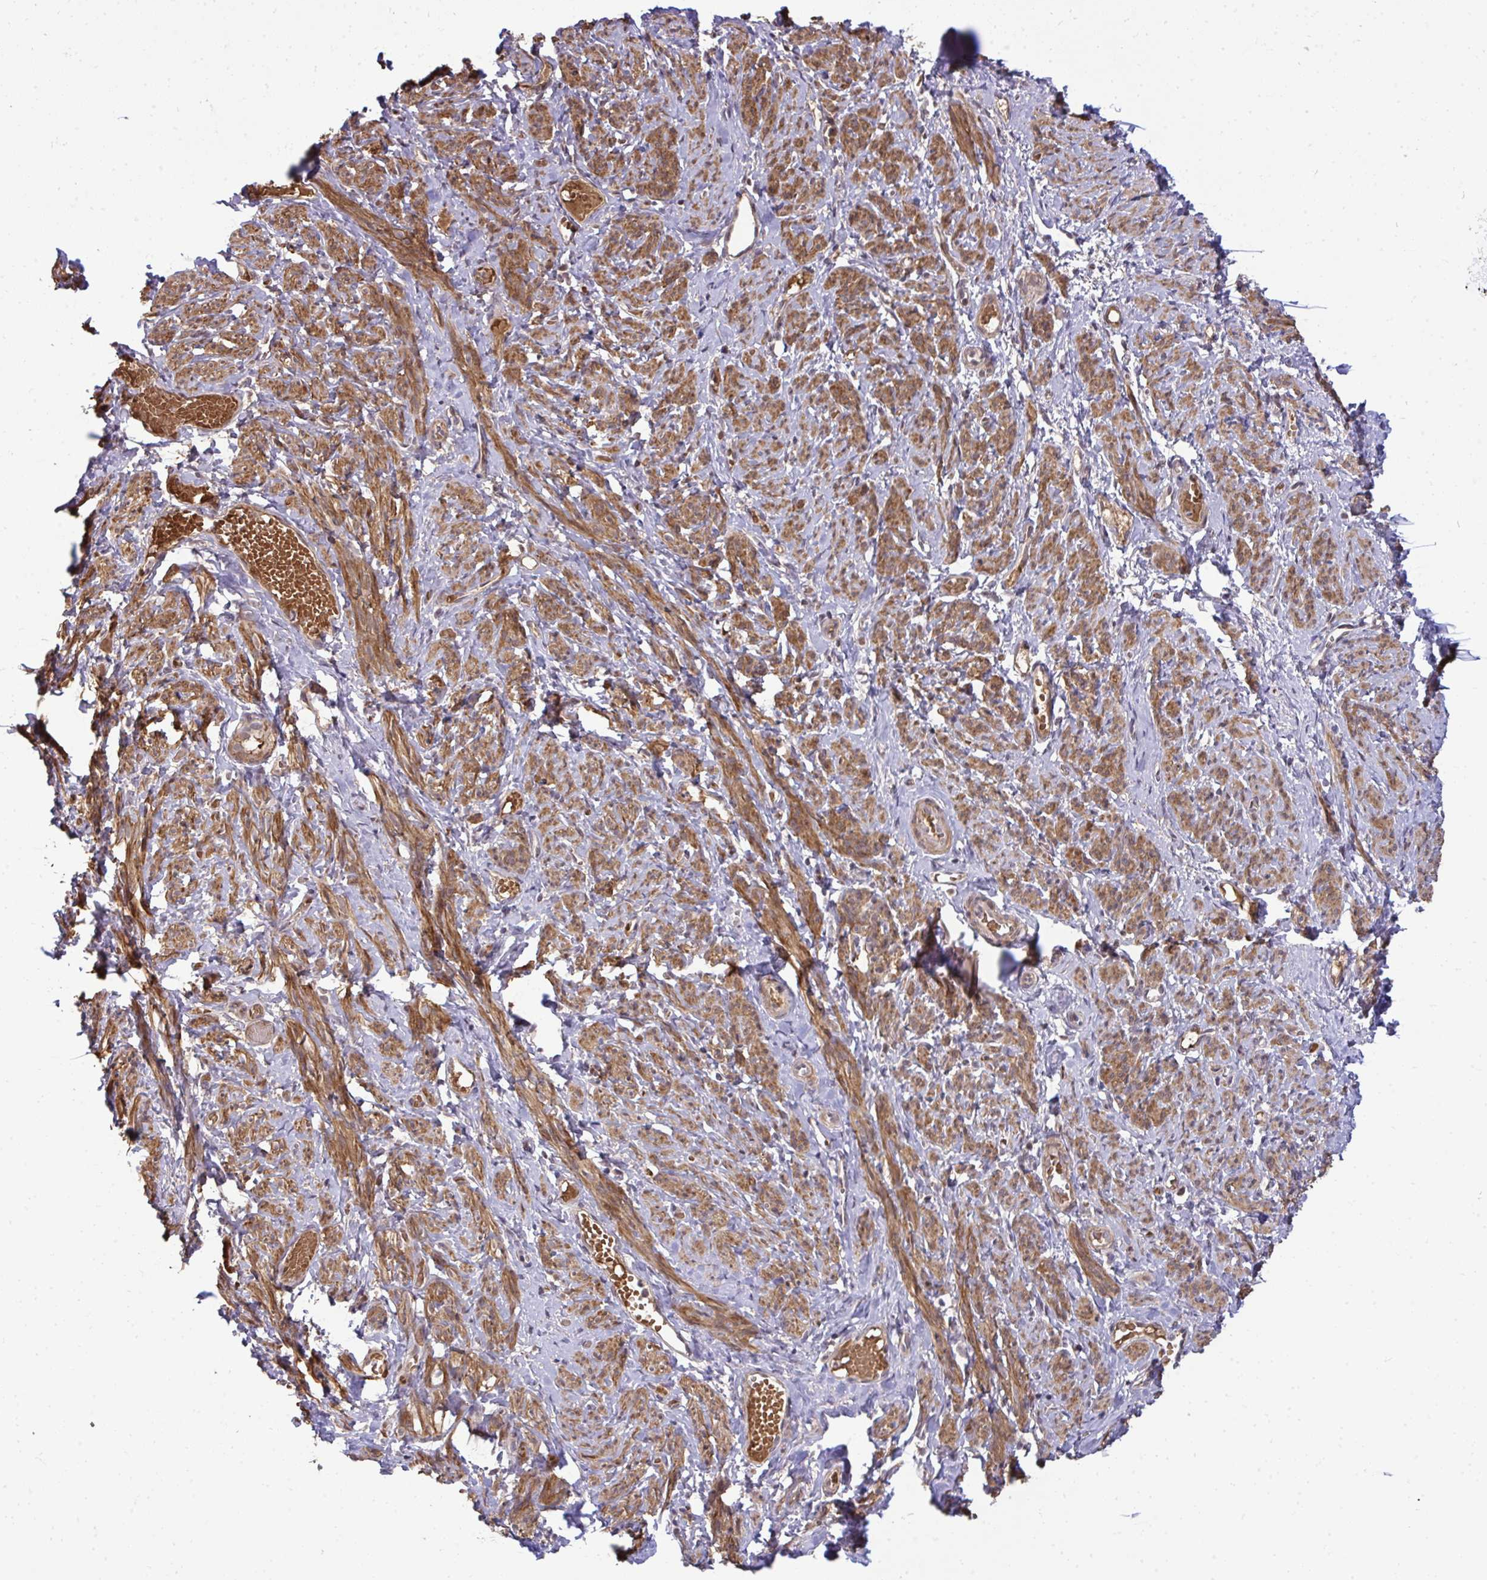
{"staining": {"intensity": "strong", "quantity": ">75%", "location": "cytoplasmic/membranous"}, "tissue": "smooth muscle", "cell_type": "Smooth muscle cells", "image_type": "normal", "snomed": [{"axis": "morphology", "description": "Normal tissue, NOS"}, {"axis": "topography", "description": "Smooth muscle"}], "caption": "The immunohistochemical stain shows strong cytoplasmic/membranous staining in smooth muscle cells of normal smooth muscle. The staining is performed using DAB brown chromogen to label protein expression. The nuclei are counter-stained blue using hematoxylin.", "gene": "ZSCAN9", "patient": {"sex": "female", "age": 65}}